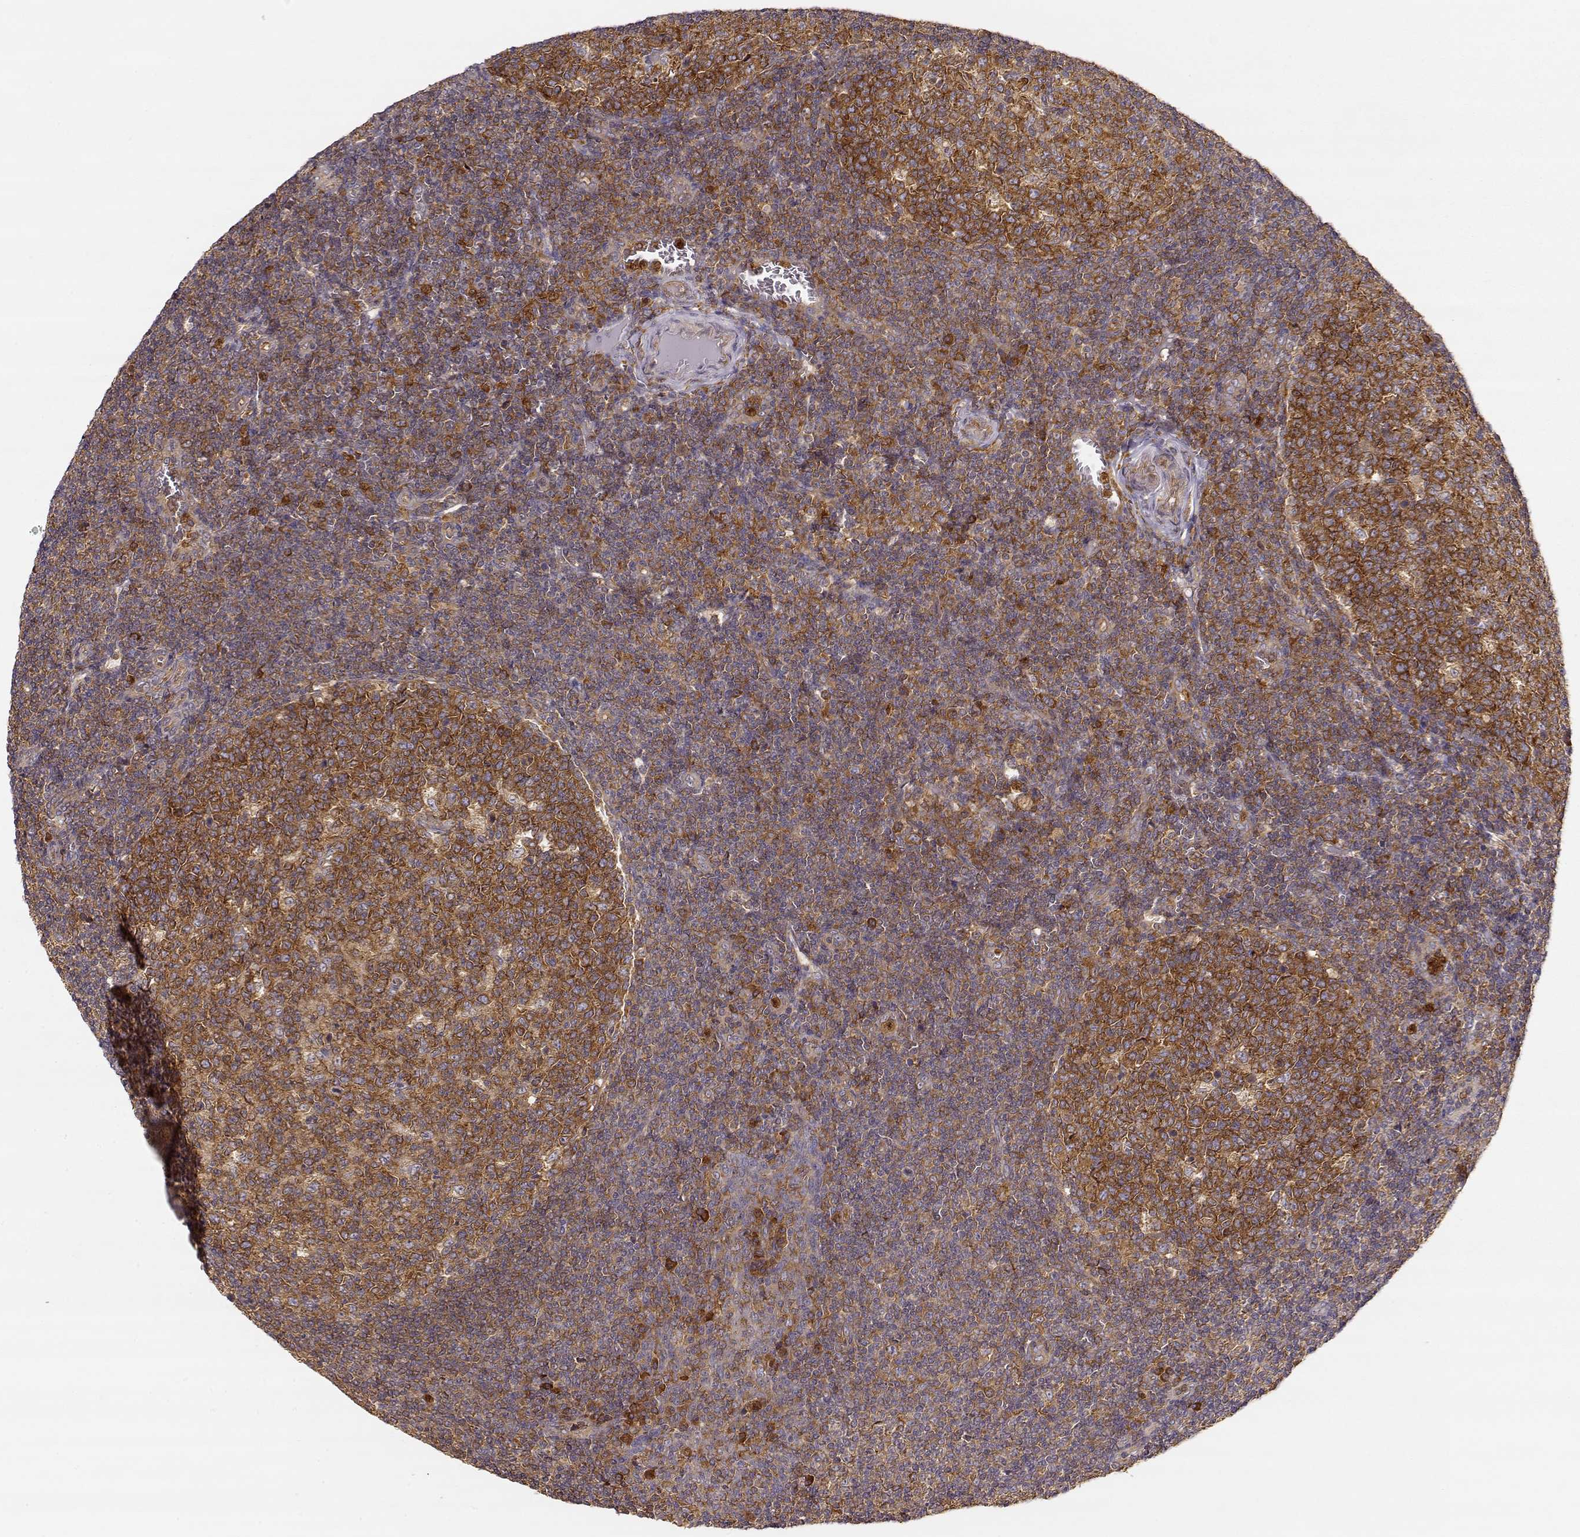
{"staining": {"intensity": "strong", "quantity": "25%-75%", "location": "cytoplasmic/membranous"}, "tissue": "tonsil", "cell_type": "Germinal center cells", "image_type": "normal", "snomed": [{"axis": "morphology", "description": "Normal tissue, NOS"}, {"axis": "topography", "description": "Tonsil"}], "caption": "High-power microscopy captured an immunohistochemistry (IHC) photomicrograph of benign tonsil, revealing strong cytoplasmic/membranous expression in approximately 25%-75% of germinal center cells.", "gene": "ARHGEF2", "patient": {"sex": "female", "age": 12}}